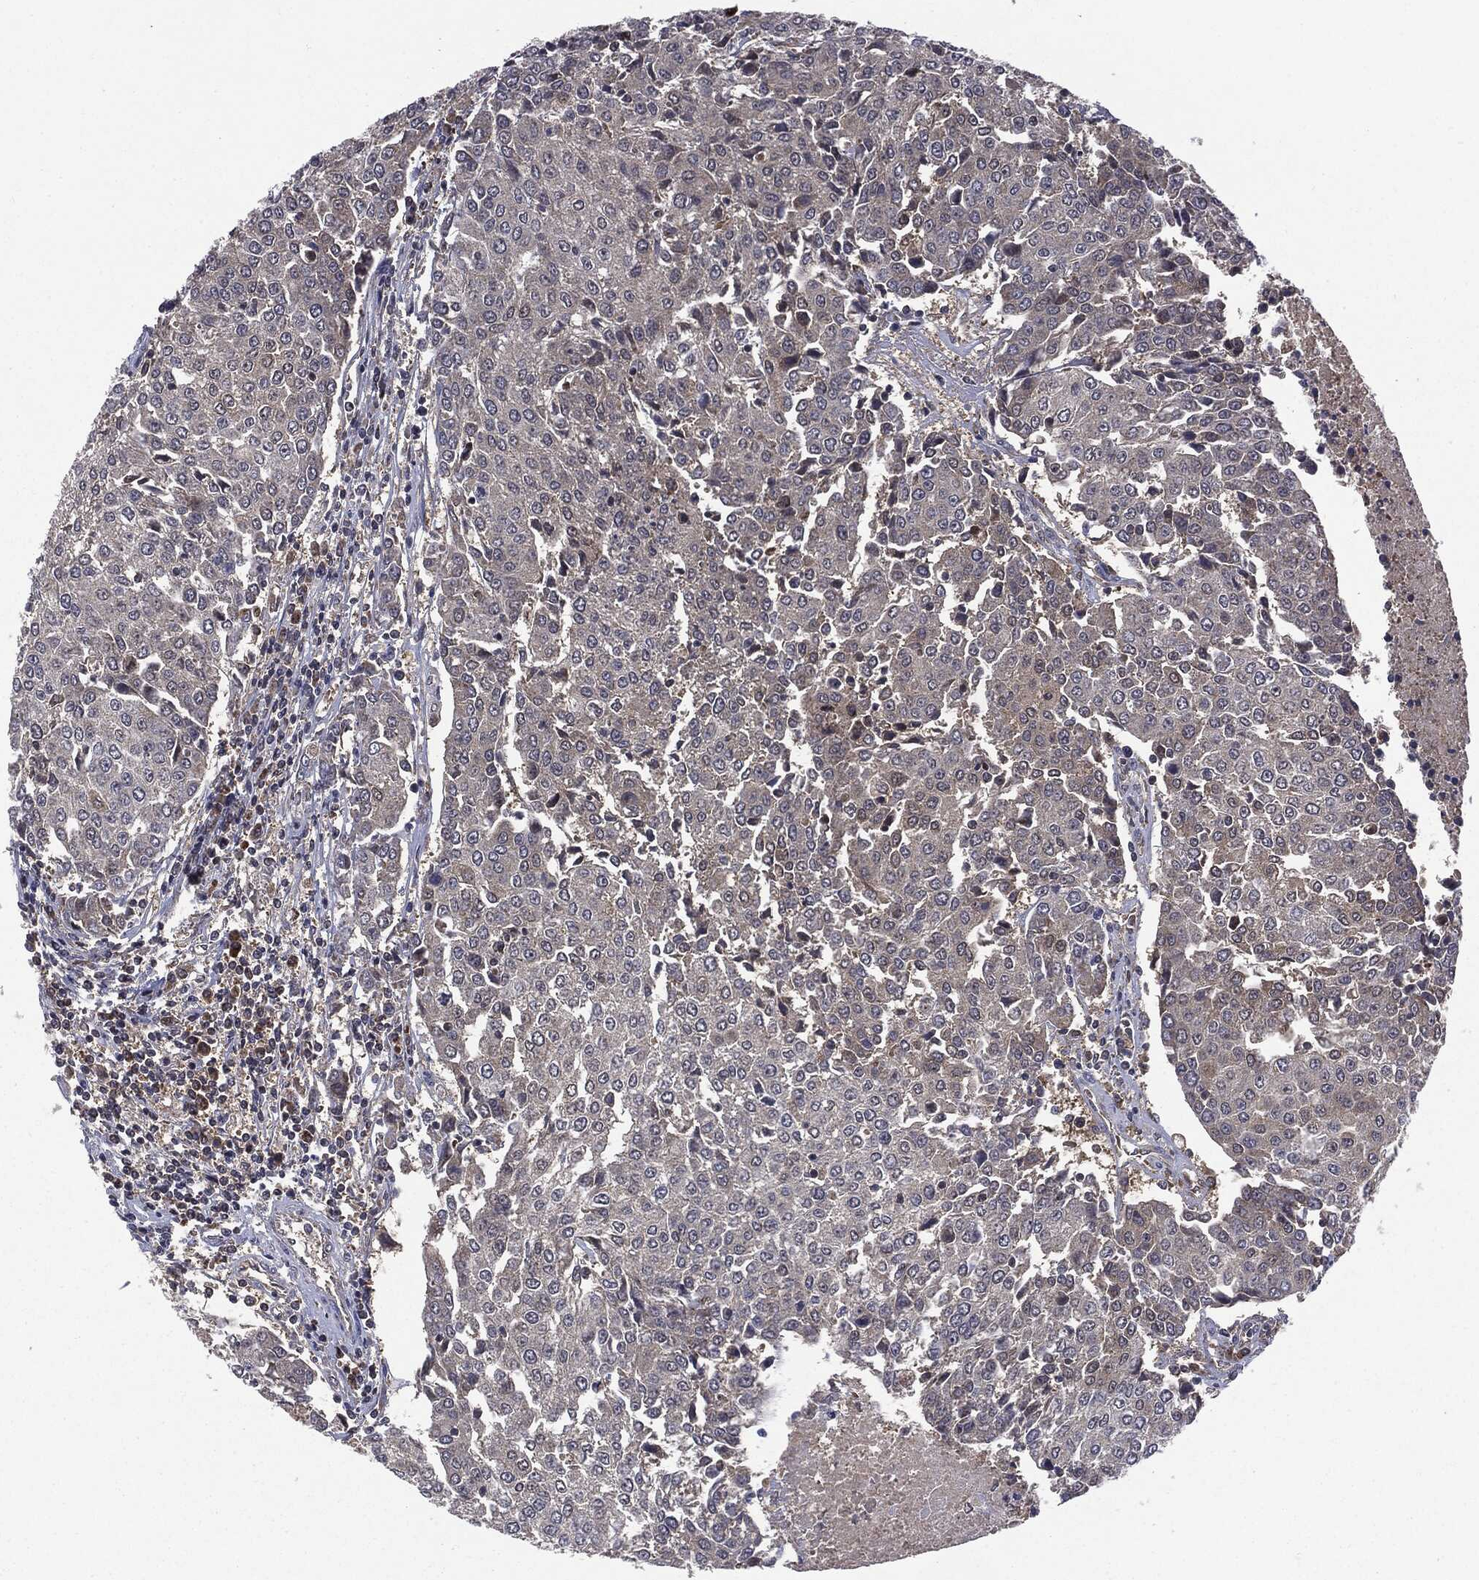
{"staining": {"intensity": "negative", "quantity": "none", "location": "none"}, "tissue": "urothelial cancer", "cell_type": "Tumor cells", "image_type": "cancer", "snomed": [{"axis": "morphology", "description": "Urothelial carcinoma, High grade"}, {"axis": "topography", "description": "Urinary bladder"}], "caption": "DAB (3,3'-diaminobenzidine) immunohistochemical staining of urothelial carcinoma (high-grade) exhibits no significant expression in tumor cells.", "gene": "PTPA", "patient": {"sex": "female", "age": 85}}